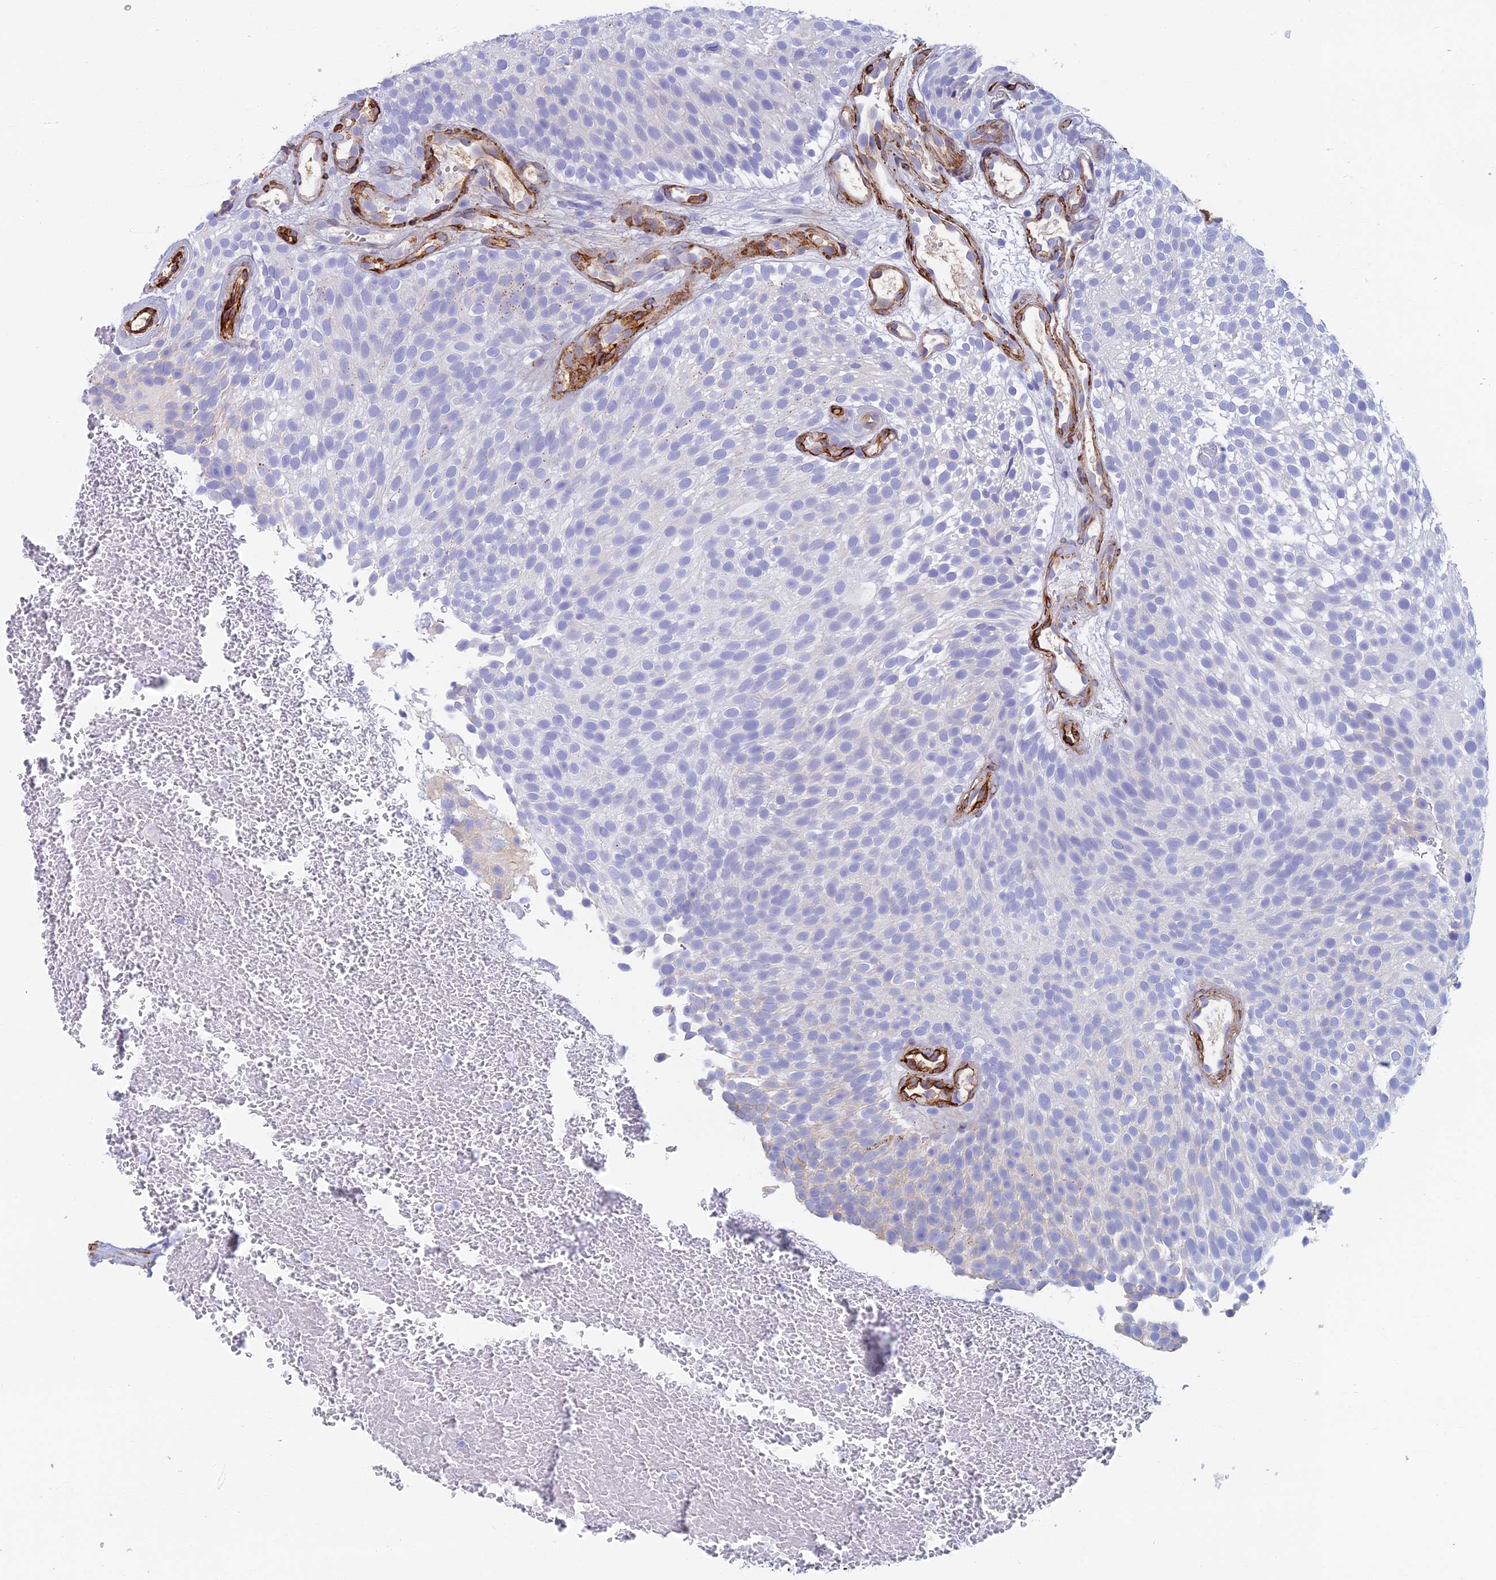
{"staining": {"intensity": "negative", "quantity": "none", "location": "none"}, "tissue": "urothelial cancer", "cell_type": "Tumor cells", "image_type": "cancer", "snomed": [{"axis": "morphology", "description": "Urothelial carcinoma, Low grade"}, {"axis": "topography", "description": "Urinary bladder"}], "caption": "The image shows no significant expression in tumor cells of urothelial cancer.", "gene": "ETFRF1", "patient": {"sex": "male", "age": 78}}